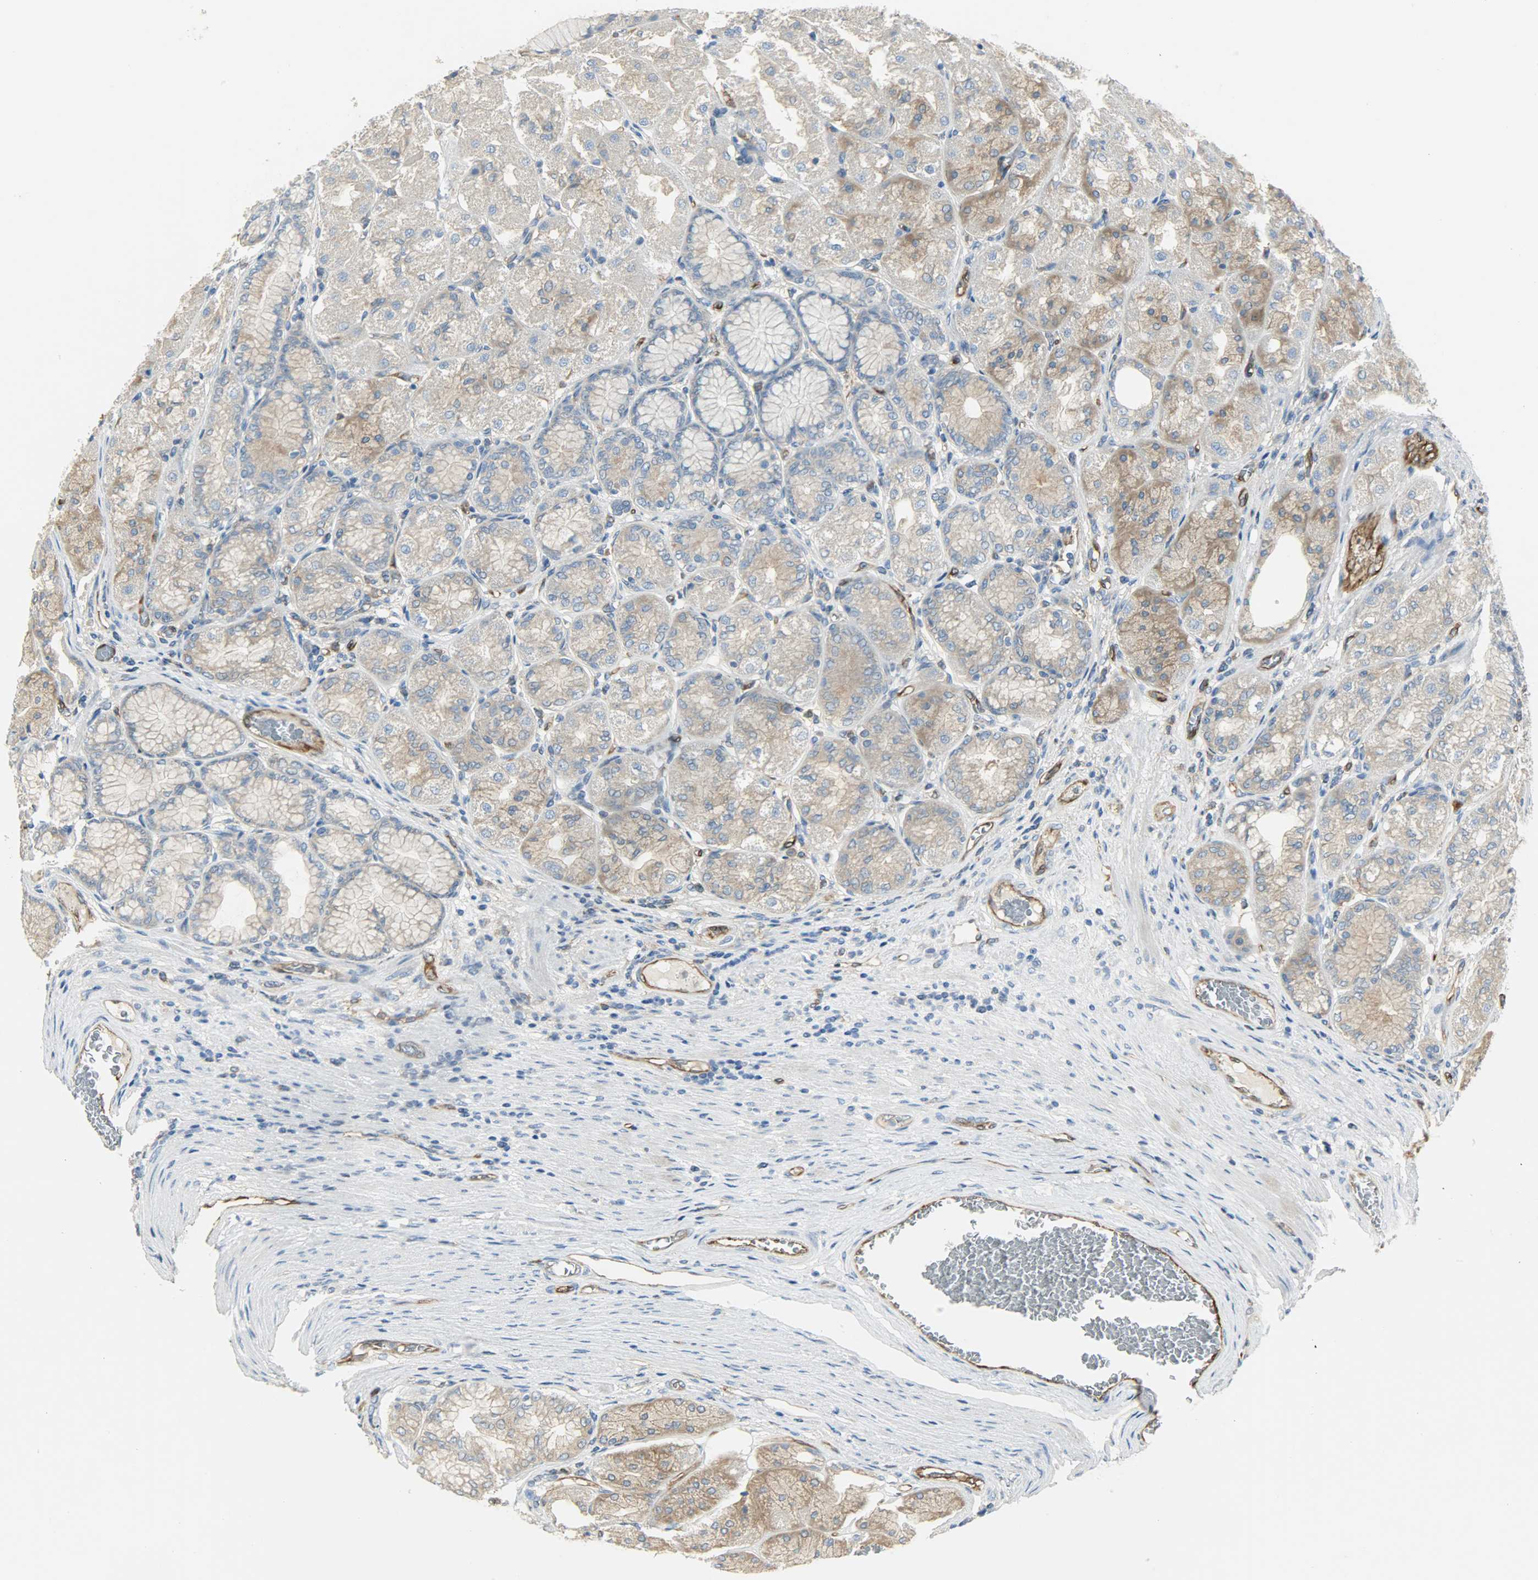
{"staining": {"intensity": "moderate", "quantity": ">75%", "location": "cytoplasmic/membranous"}, "tissue": "stomach", "cell_type": "Glandular cells", "image_type": "normal", "snomed": [{"axis": "morphology", "description": "Normal tissue, NOS"}, {"axis": "morphology", "description": "Adenocarcinoma, NOS"}, {"axis": "topography", "description": "Stomach"}, {"axis": "topography", "description": "Stomach, lower"}], "caption": "DAB (3,3'-diaminobenzidine) immunohistochemical staining of normal human stomach reveals moderate cytoplasmic/membranous protein positivity in approximately >75% of glandular cells.", "gene": "WARS1", "patient": {"sex": "female", "age": 65}}